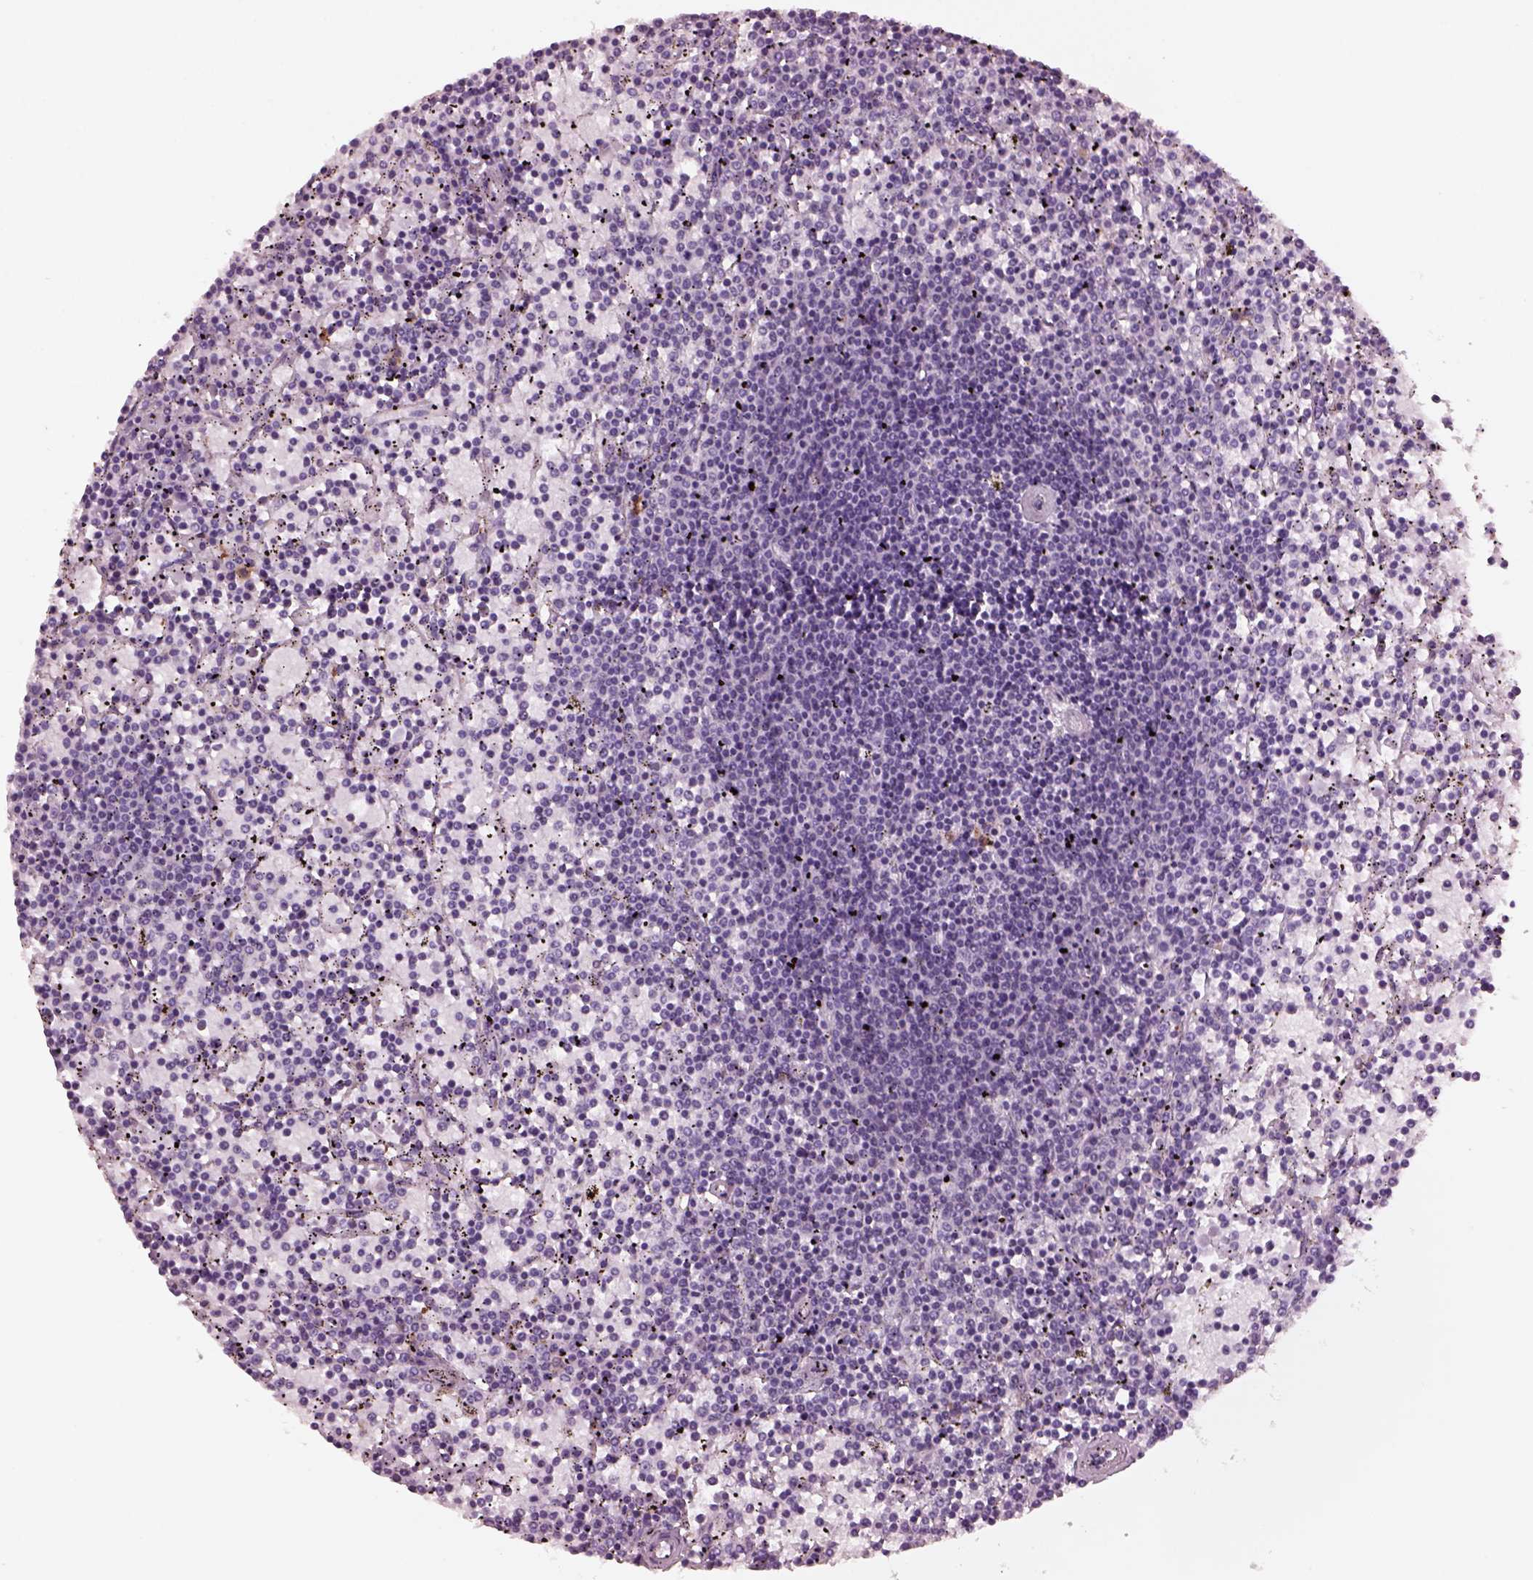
{"staining": {"intensity": "negative", "quantity": "none", "location": "none"}, "tissue": "lymphoma", "cell_type": "Tumor cells", "image_type": "cancer", "snomed": [{"axis": "morphology", "description": "Malignant lymphoma, non-Hodgkin's type, Low grade"}, {"axis": "topography", "description": "Spleen"}], "caption": "This micrograph is of low-grade malignant lymphoma, non-Hodgkin's type stained with IHC to label a protein in brown with the nuclei are counter-stained blue. There is no positivity in tumor cells. The staining is performed using DAB brown chromogen with nuclei counter-stained in using hematoxylin.", "gene": "SHTN1", "patient": {"sex": "female", "age": 77}}